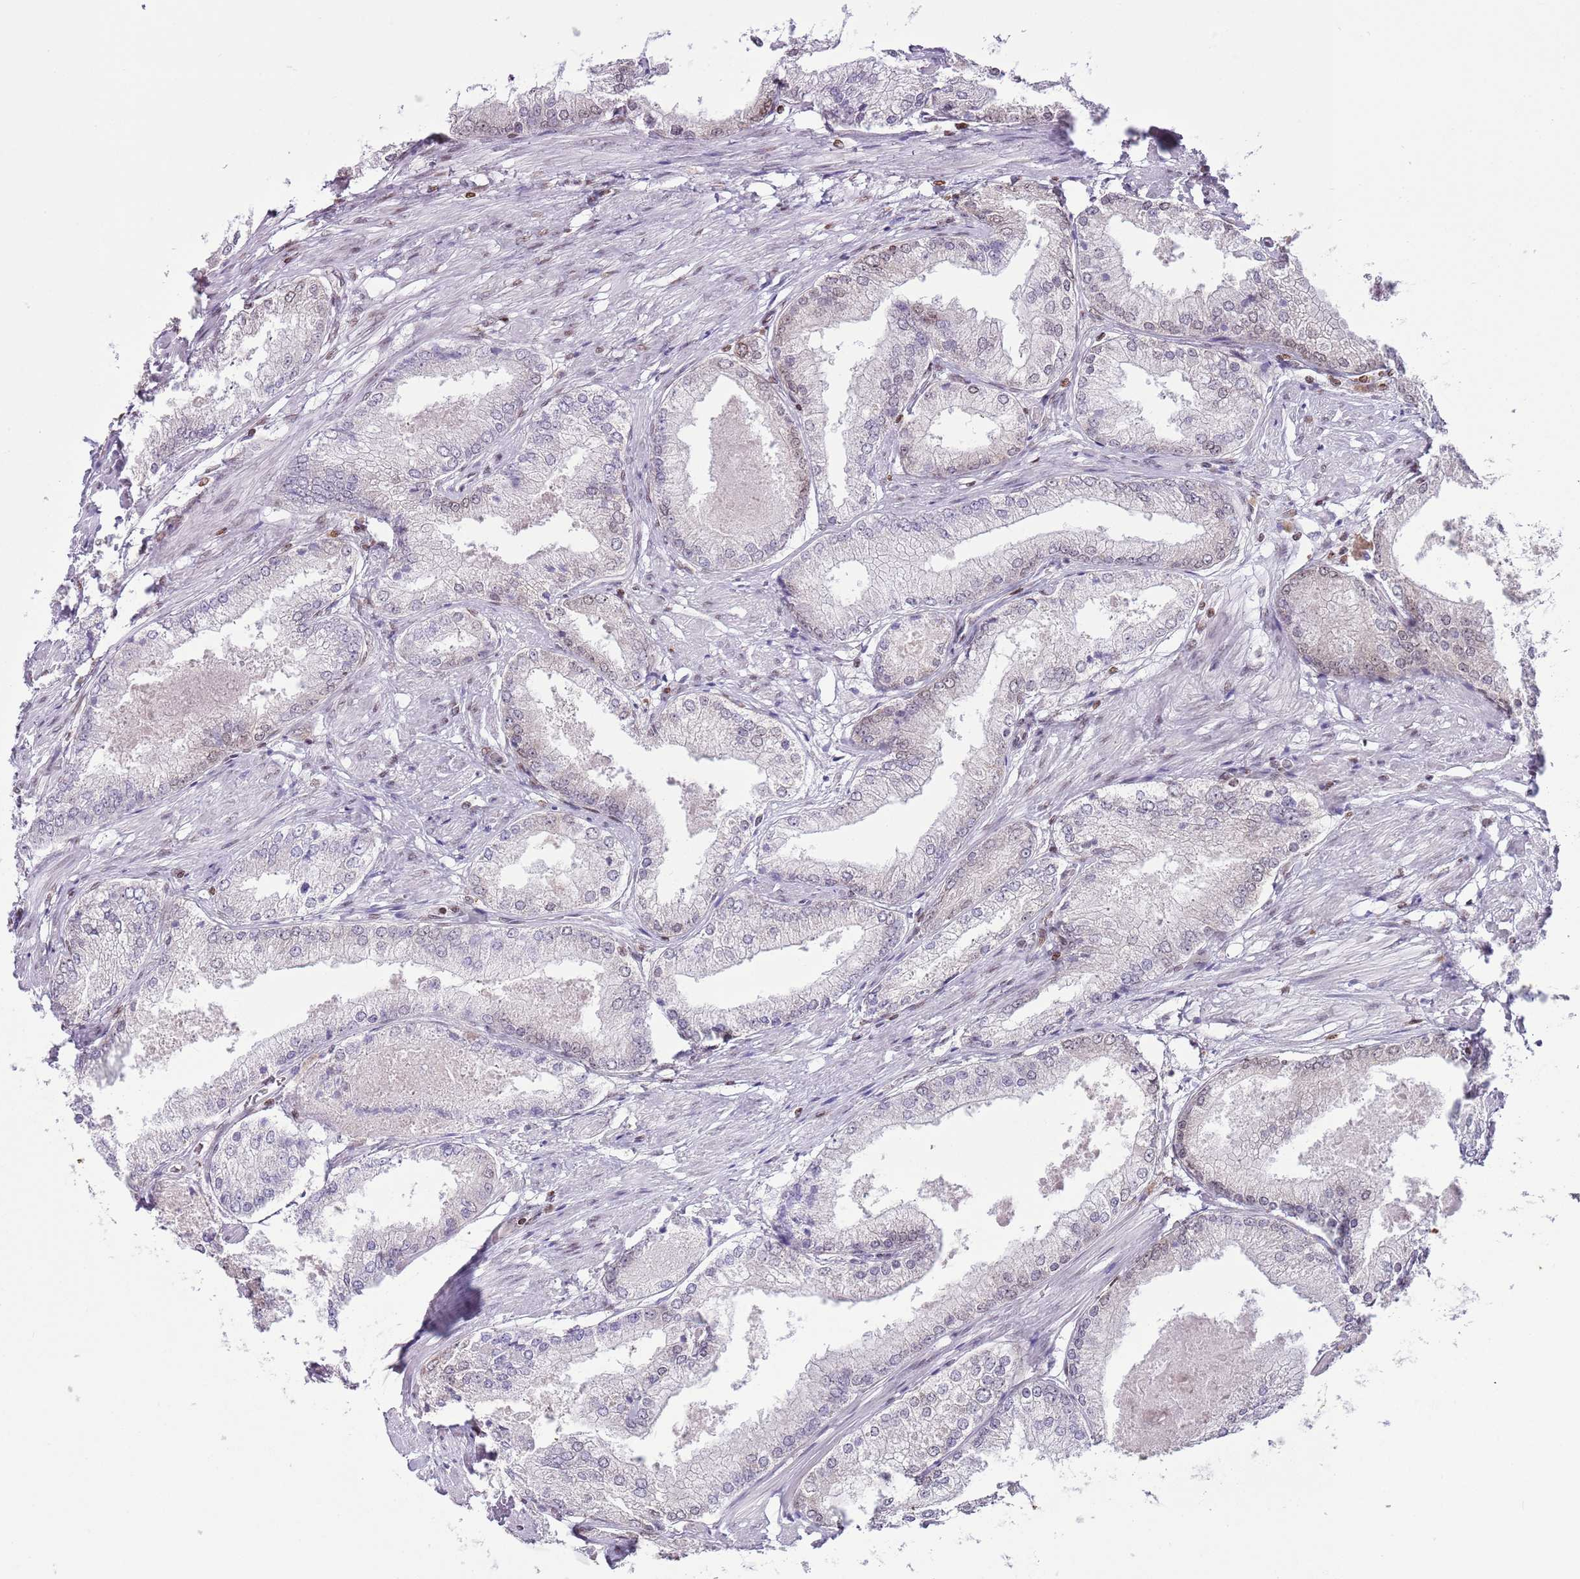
{"staining": {"intensity": "moderate", "quantity": "25%-75%", "location": "nuclear"}, "tissue": "prostate cancer", "cell_type": "Tumor cells", "image_type": "cancer", "snomed": [{"axis": "morphology", "description": "Adenocarcinoma, Low grade"}, {"axis": "topography", "description": "Prostate"}], "caption": "Prostate cancer (low-grade adenocarcinoma) stained for a protein exhibits moderate nuclear positivity in tumor cells. (DAB IHC, brown staining for protein, blue staining for nuclei).", "gene": "SELENOH", "patient": {"sex": "male", "age": 68}}